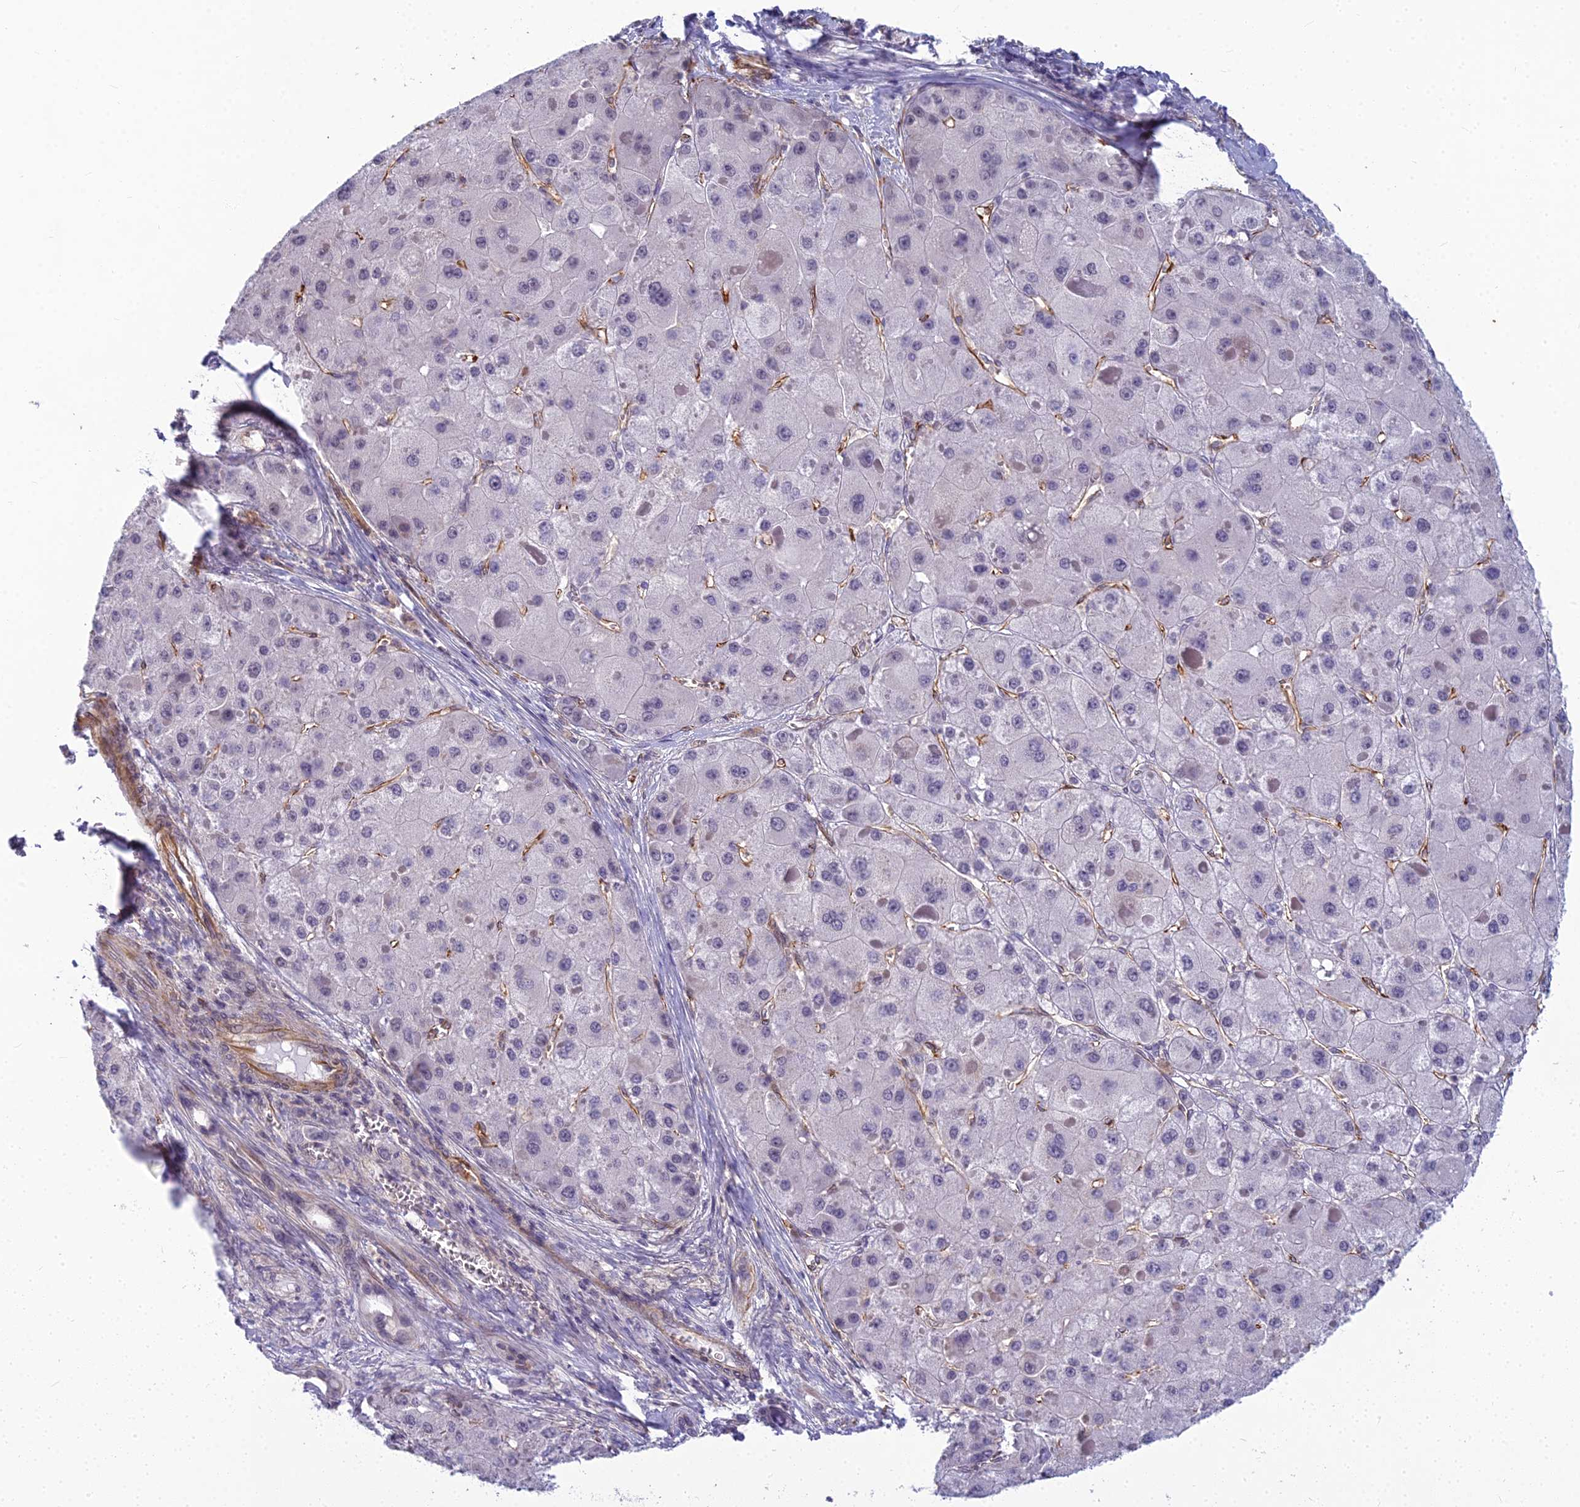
{"staining": {"intensity": "negative", "quantity": "none", "location": "none"}, "tissue": "liver cancer", "cell_type": "Tumor cells", "image_type": "cancer", "snomed": [{"axis": "morphology", "description": "Carcinoma, Hepatocellular, NOS"}, {"axis": "topography", "description": "Liver"}], "caption": "DAB immunohistochemical staining of human hepatocellular carcinoma (liver) displays no significant positivity in tumor cells.", "gene": "RGL3", "patient": {"sex": "female", "age": 73}}